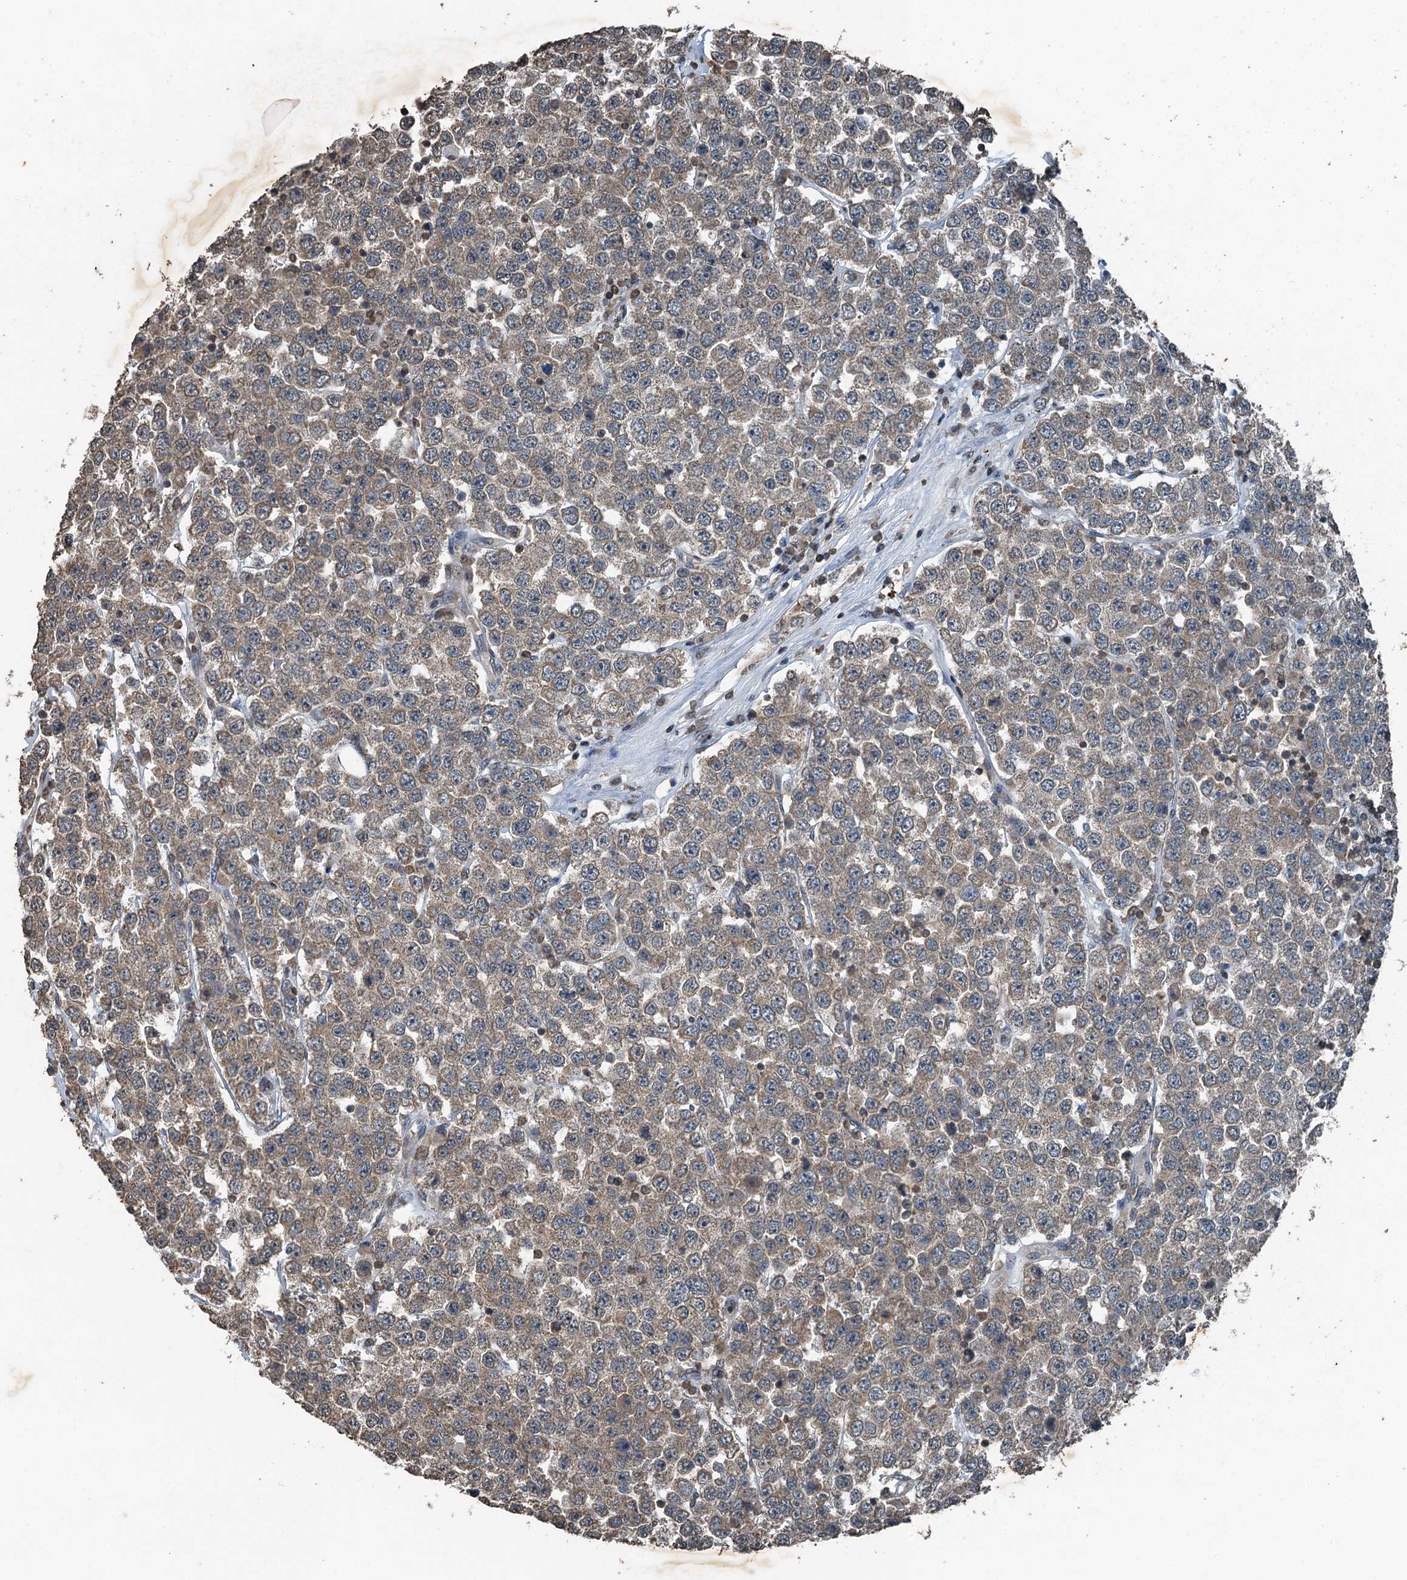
{"staining": {"intensity": "weak", "quantity": "25%-75%", "location": "cytoplasmic/membranous"}, "tissue": "testis cancer", "cell_type": "Tumor cells", "image_type": "cancer", "snomed": [{"axis": "morphology", "description": "Seminoma, NOS"}, {"axis": "topography", "description": "Testis"}], "caption": "Immunohistochemical staining of seminoma (testis) shows low levels of weak cytoplasmic/membranous protein positivity in approximately 25%-75% of tumor cells.", "gene": "TCTN1", "patient": {"sex": "male", "age": 28}}